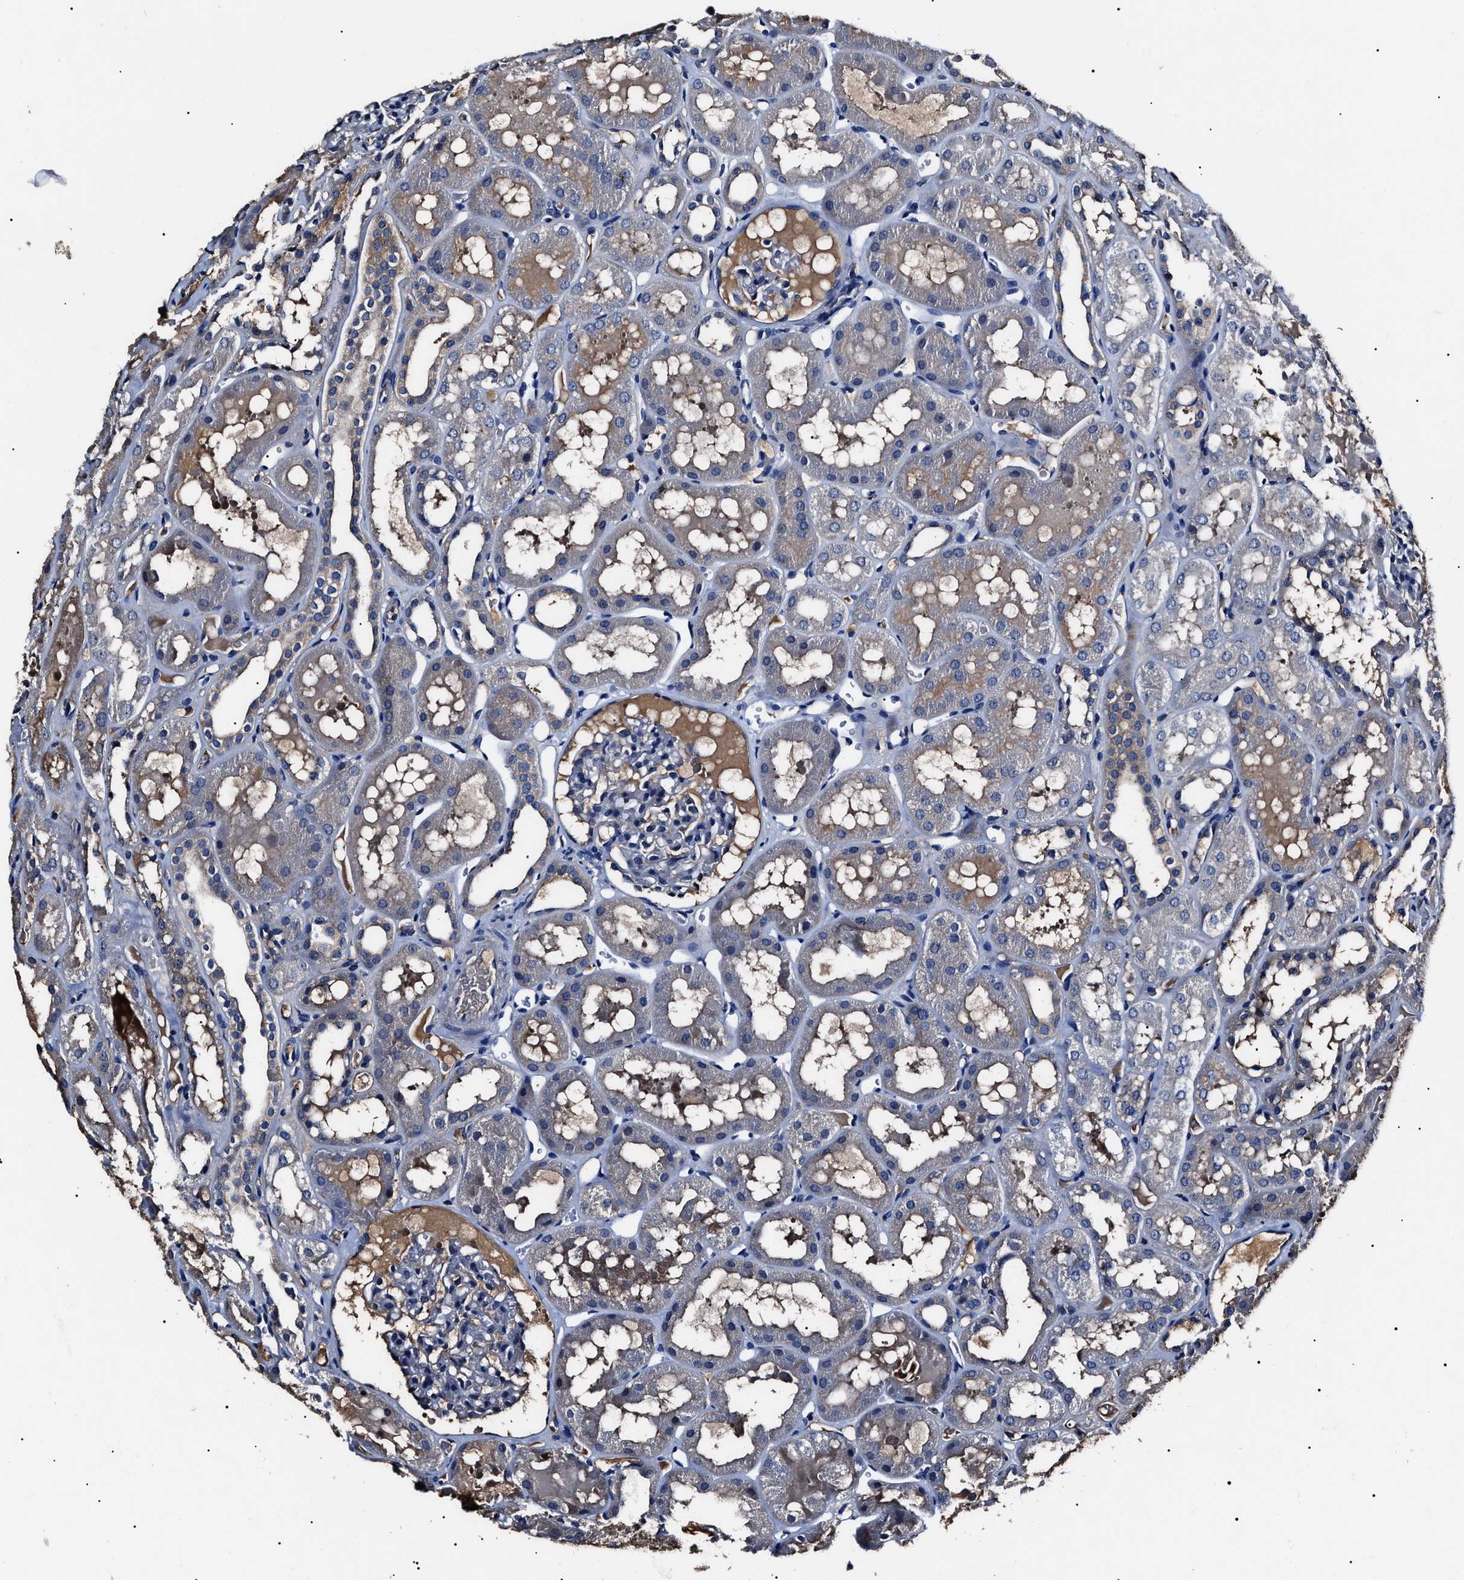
{"staining": {"intensity": "negative", "quantity": "none", "location": "none"}, "tissue": "kidney", "cell_type": "Cells in glomeruli", "image_type": "normal", "snomed": [{"axis": "morphology", "description": "Normal tissue, NOS"}, {"axis": "topography", "description": "Kidney"}, {"axis": "topography", "description": "Urinary bladder"}], "caption": "High magnification brightfield microscopy of unremarkable kidney stained with DAB (brown) and counterstained with hematoxylin (blue): cells in glomeruli show no significant positivity.", "gene": "IFT81", "patient": {"sex": "male", "age": 16}}